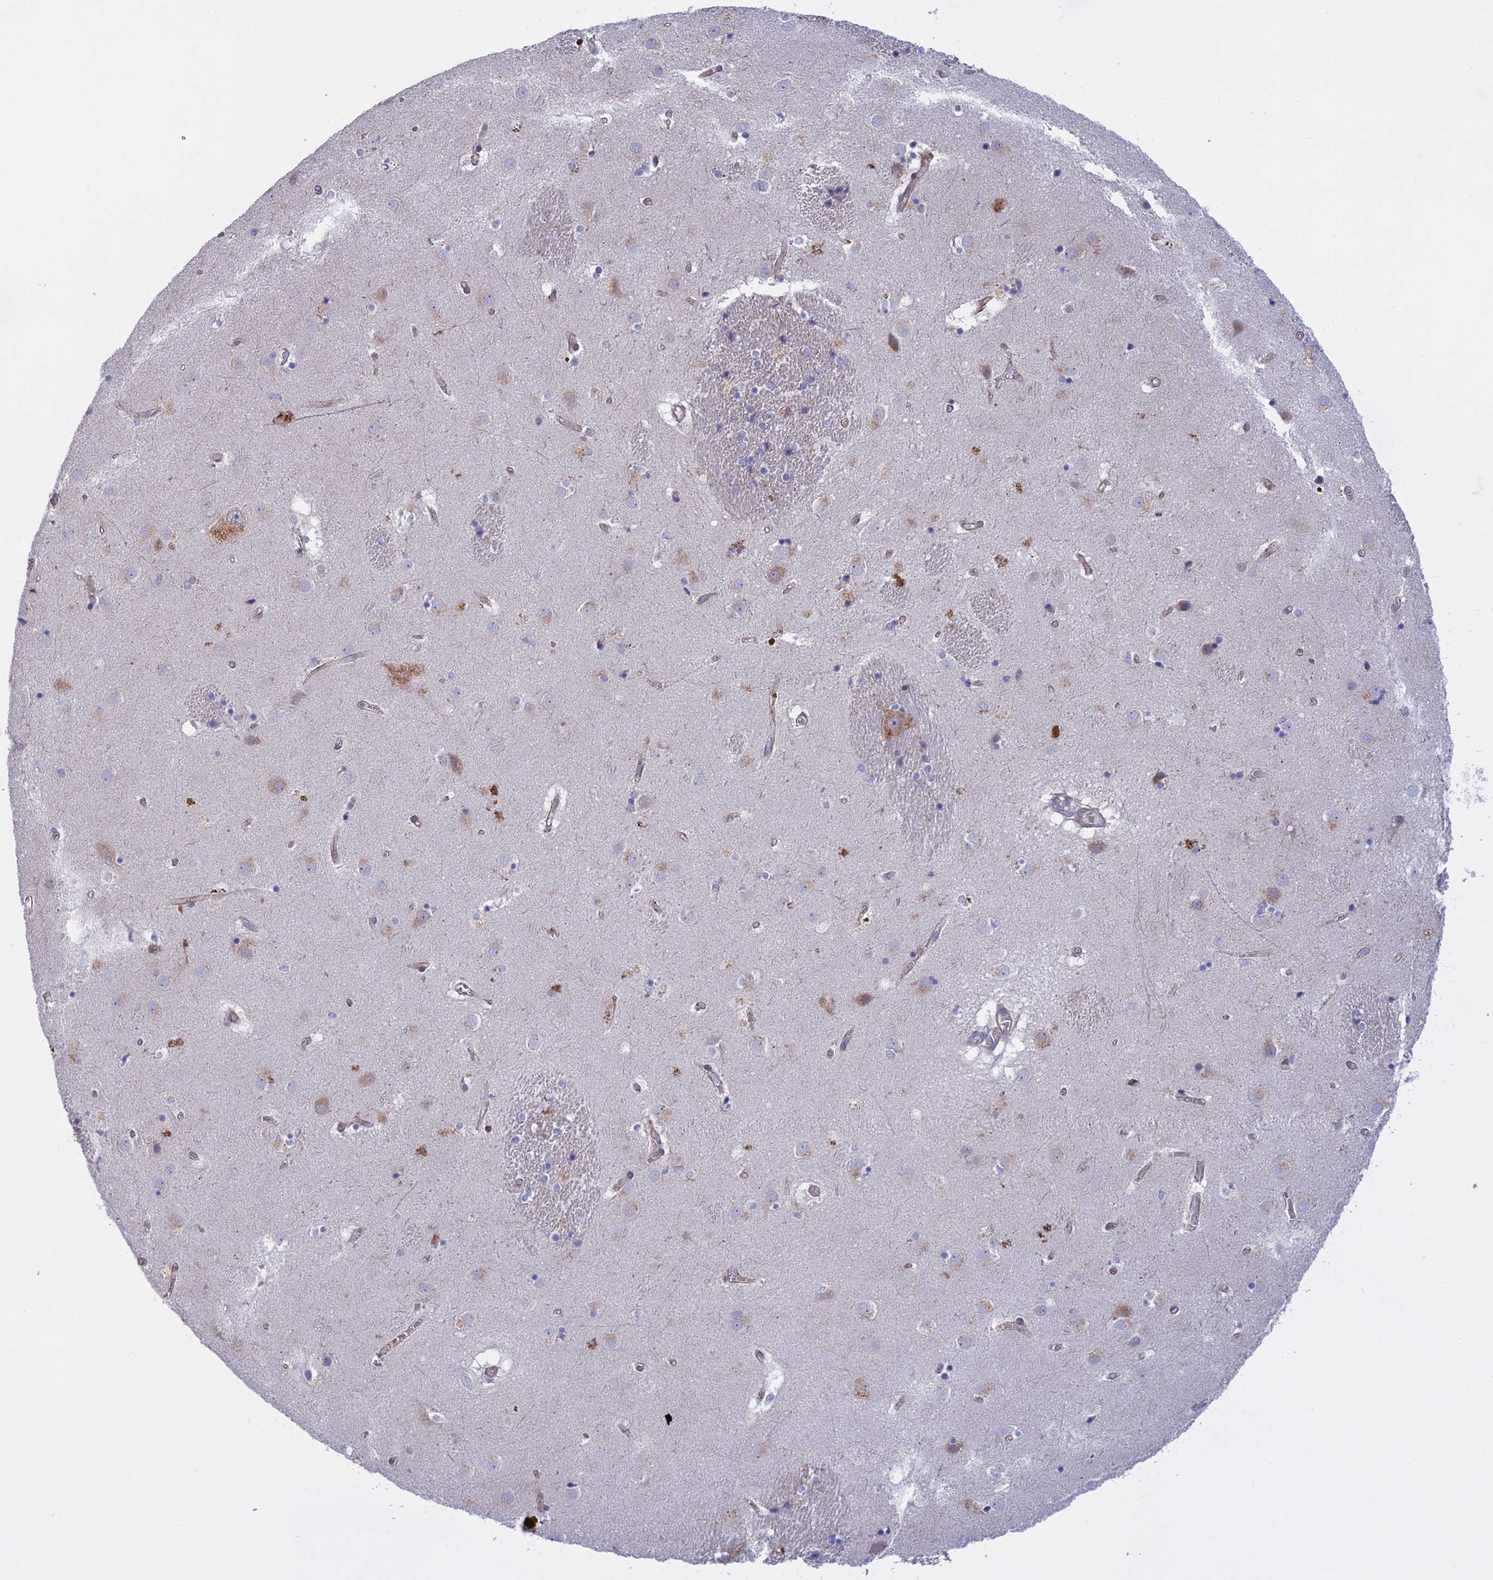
{"staining": {"intensity": "negative", "quantity": "none", "location": "none"}, "tissue": "caudate", "cell_type": "Glial cells", "image_type": "normal", "snomed": [{"axis": "morphology", "description": "Normal tissue, NOS"}, {"axis": "topography", "description": "Lateral ventricle wall"}], "caption": "An IHC histopathology image of unremarkable caudate is shown. There is no staining in glial cells of caudate. The staining was performed using DAB to visualize the protein expression in brown, while the nuclei were stained in blue with hematoxylin (Magnification: 20x).", "gene": "SLC2A6", "patient": {"sex": "male", "age": 70}}